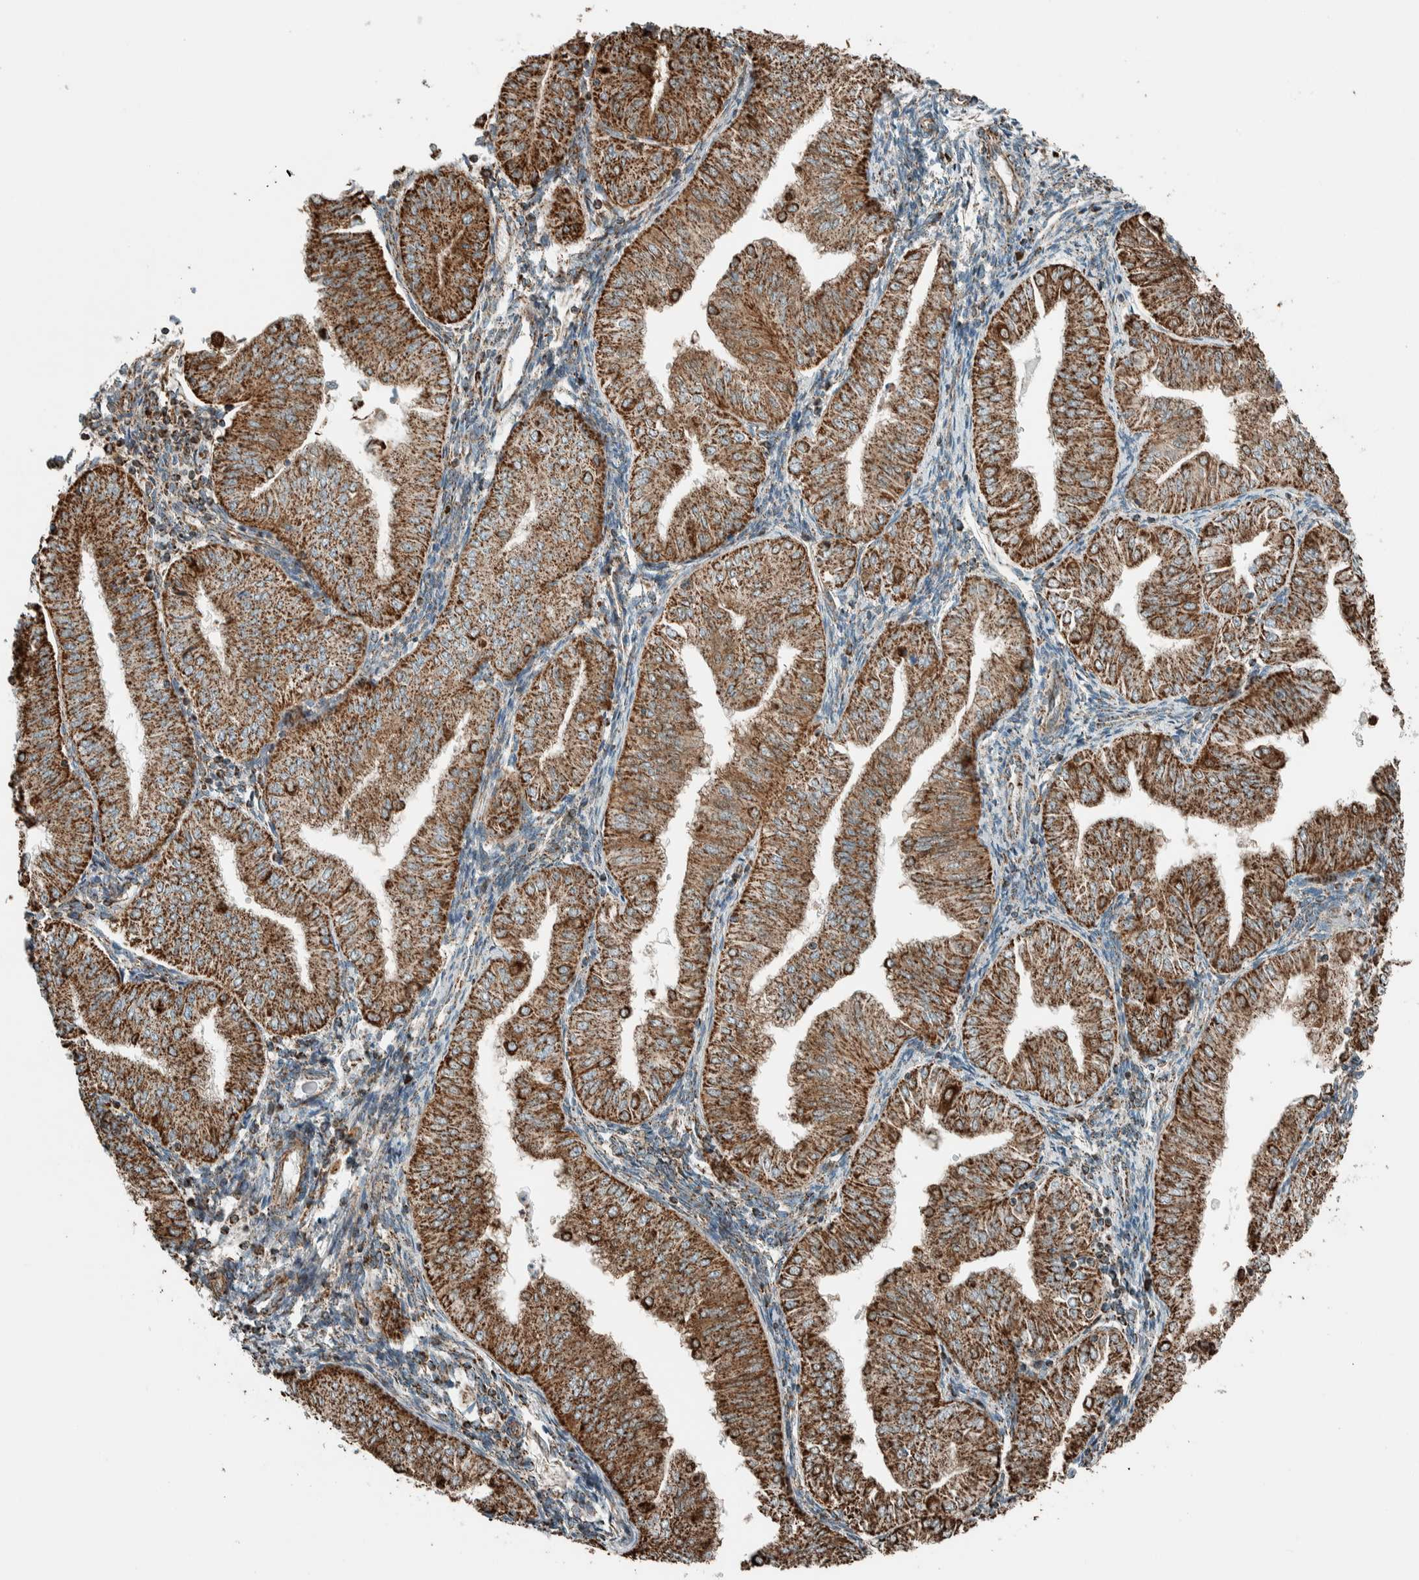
{"staining": {"intensity": "strong", "quantity": ">75%", "location": "cytoplasmic/membranous"}, "tissue": "endometrial cancer", "cell_type": "Tumor cells", "image_type": "cancer", "snomed": [{"axis": "morphology", "description": "Normal tissue, NOS"}, {"axis": "morphology", "description": "Adenocarcinoma, NOS"}, {"axis": "topography", "description": "Endometrium"}], "caption": "IHC photomicrograph of human endometrial adenocarcinoma stained for a protein (brown), which displays high levels of strong cytoplasmic/membranous expression in approximately >75% of tumor cells.", "gene": "ZNF454", "patient": {"sex": "female", "age": 53}}